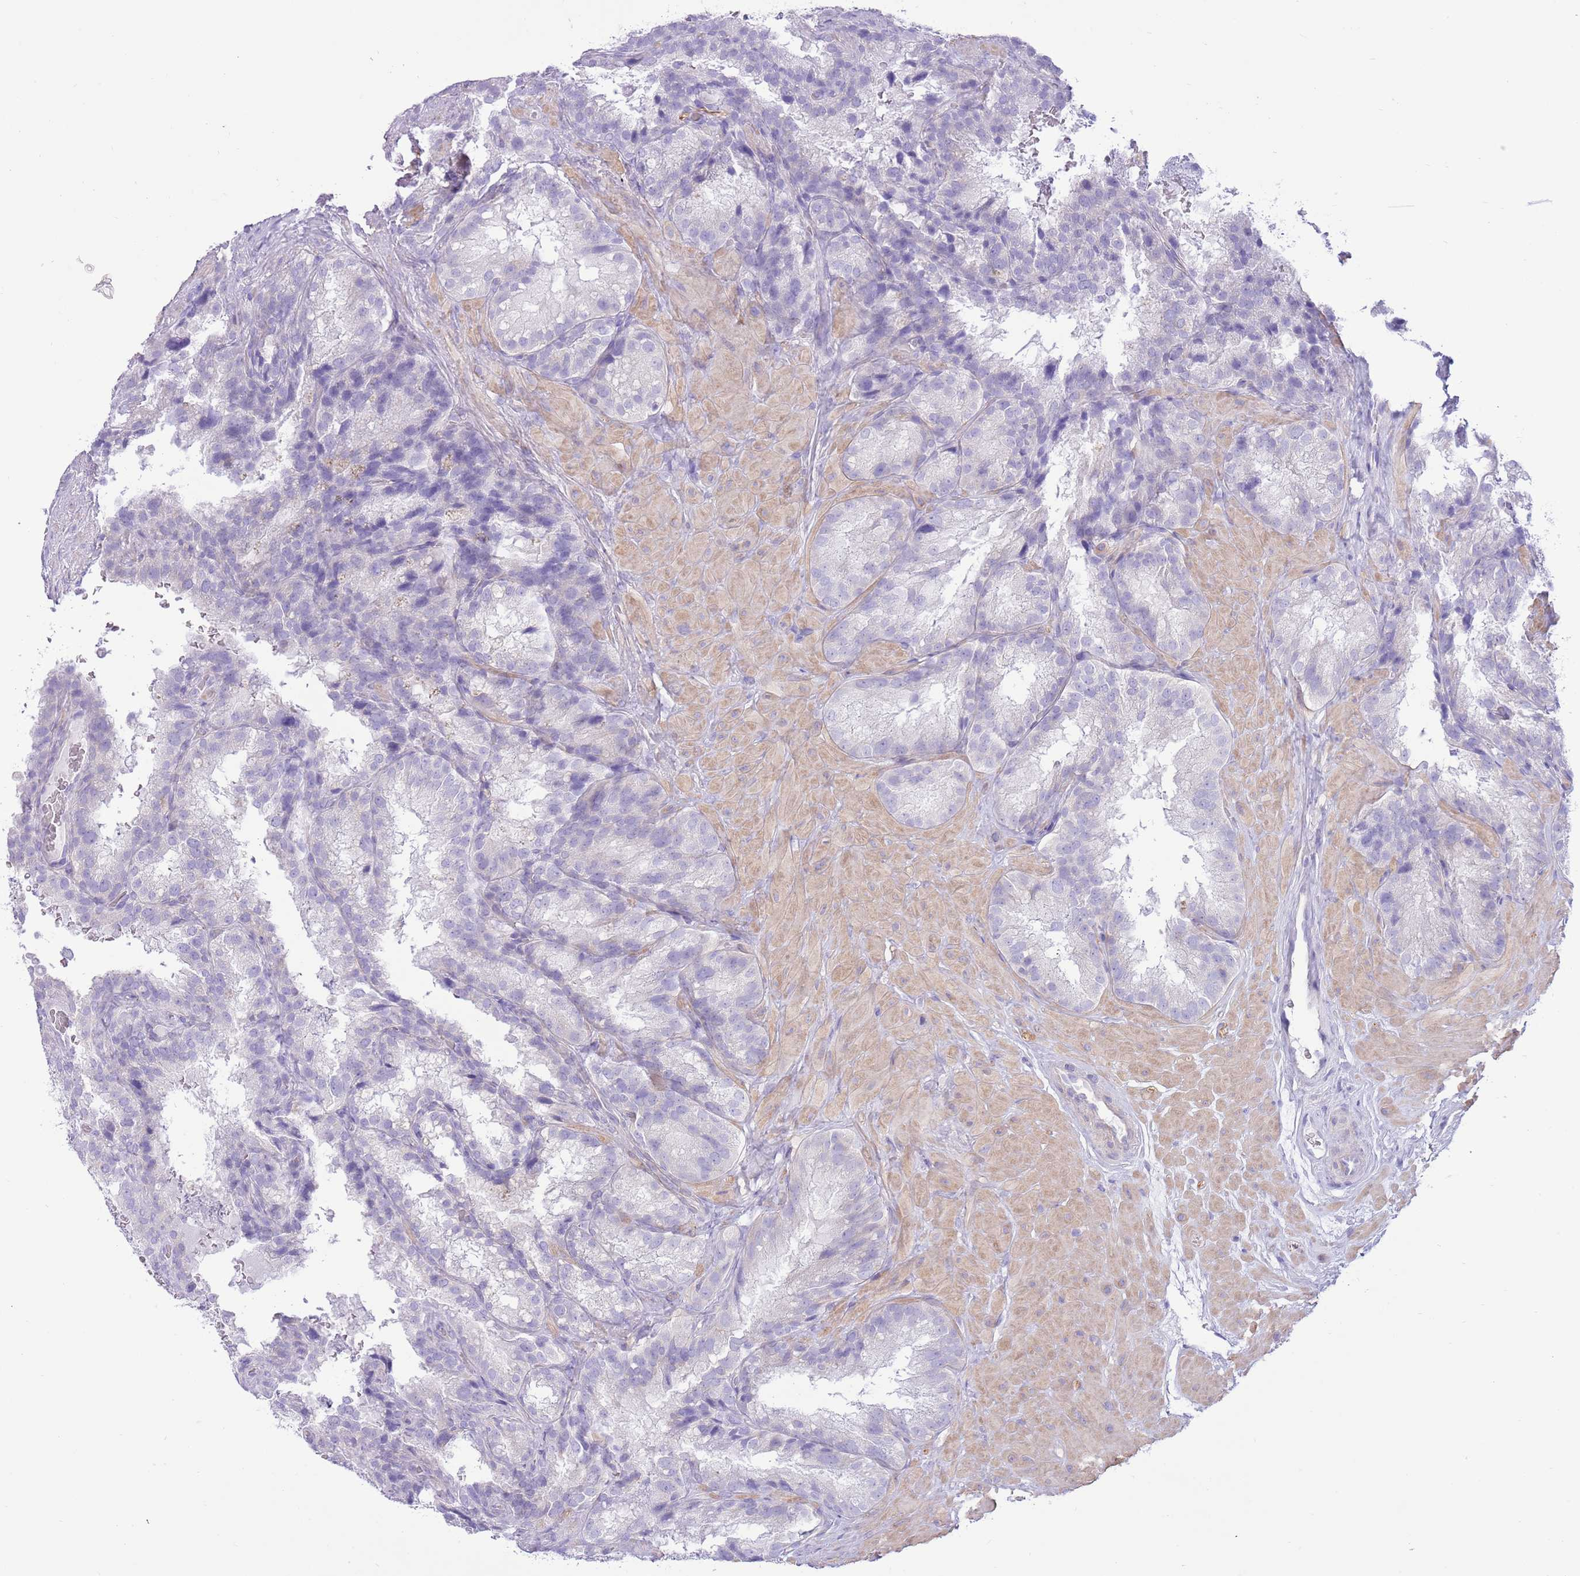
{"staining": {"intensity": "negative", "quantity": "none", "location": "none"}, "tissue": "seminal vesicle", "cell_type": "Glandular cells", "image_type": "normal", "snomed": [{"axis": "morphology", "description": "Normal tissue, NOS"}, {"axis": "topography", "description": "Seminal veicle"}], "caption": "A high-resolution image shows immunohistochemistry staining of normal seminal vesicle, which demonstrates no significant positivity in glandular cells.", "gene": "ZC4H2", "patient": {"sex": "male", "age": 58}}